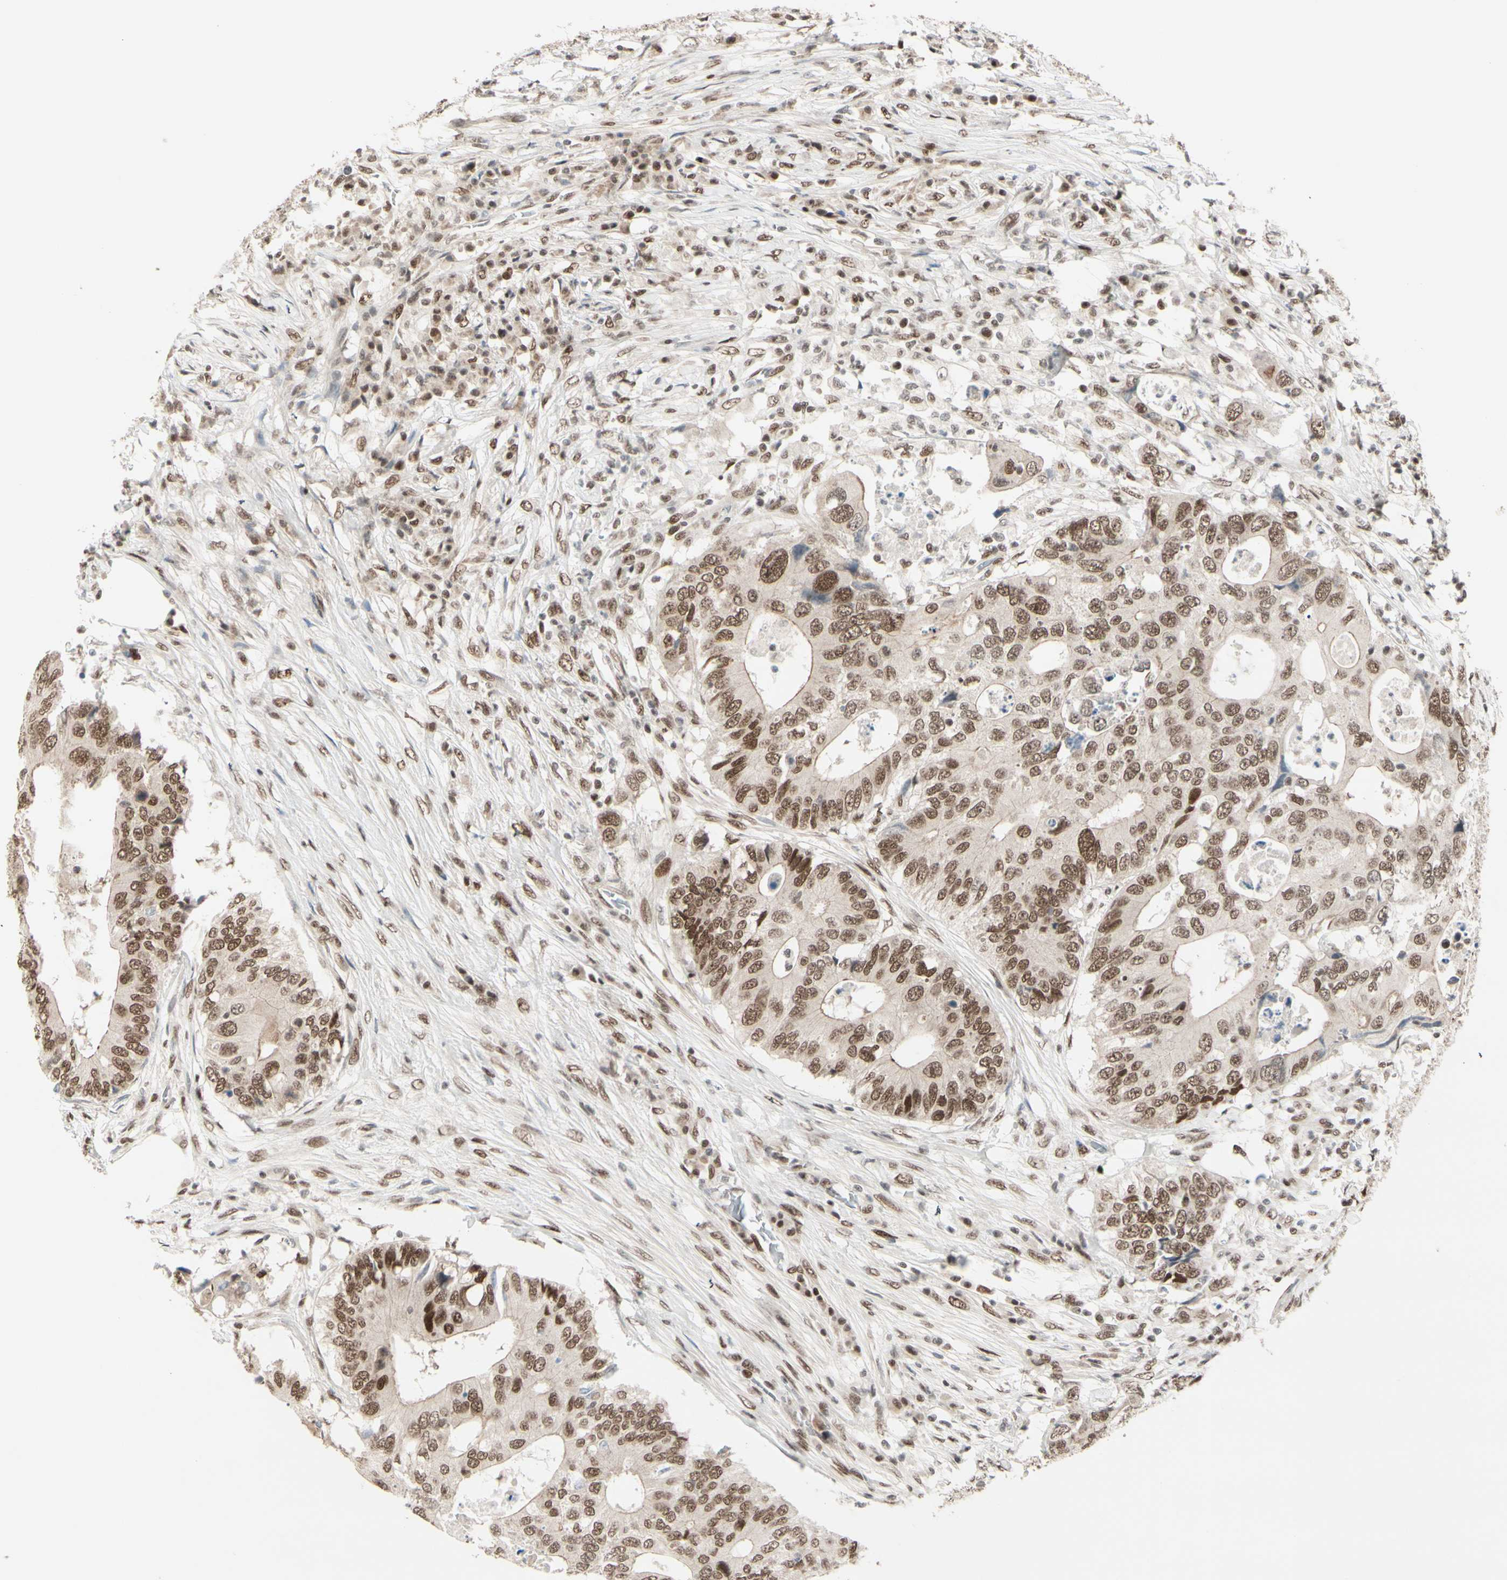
{"staining": {"intensity": "moderate", "quantity": ">75%", "location": "nuclear"}, "tissue": "colorectal cancer", "cell_type": "Tumor cells", "image_type": "cancer", "snomed": [{"axis": "morphology", "description": "Adenocarcinoma, NOS"}, {"axis": "topography", "description": "Colon"}], "caption": "An immunohistochemistry image of neoplastic tissue is shown. Protein staining in brown labels moderate nuclear positivity in adenocarcinoma (colorectal) within tumor cells.", "gene": "CHAMP1", "patient": {"sex": "male", "age": 71}}